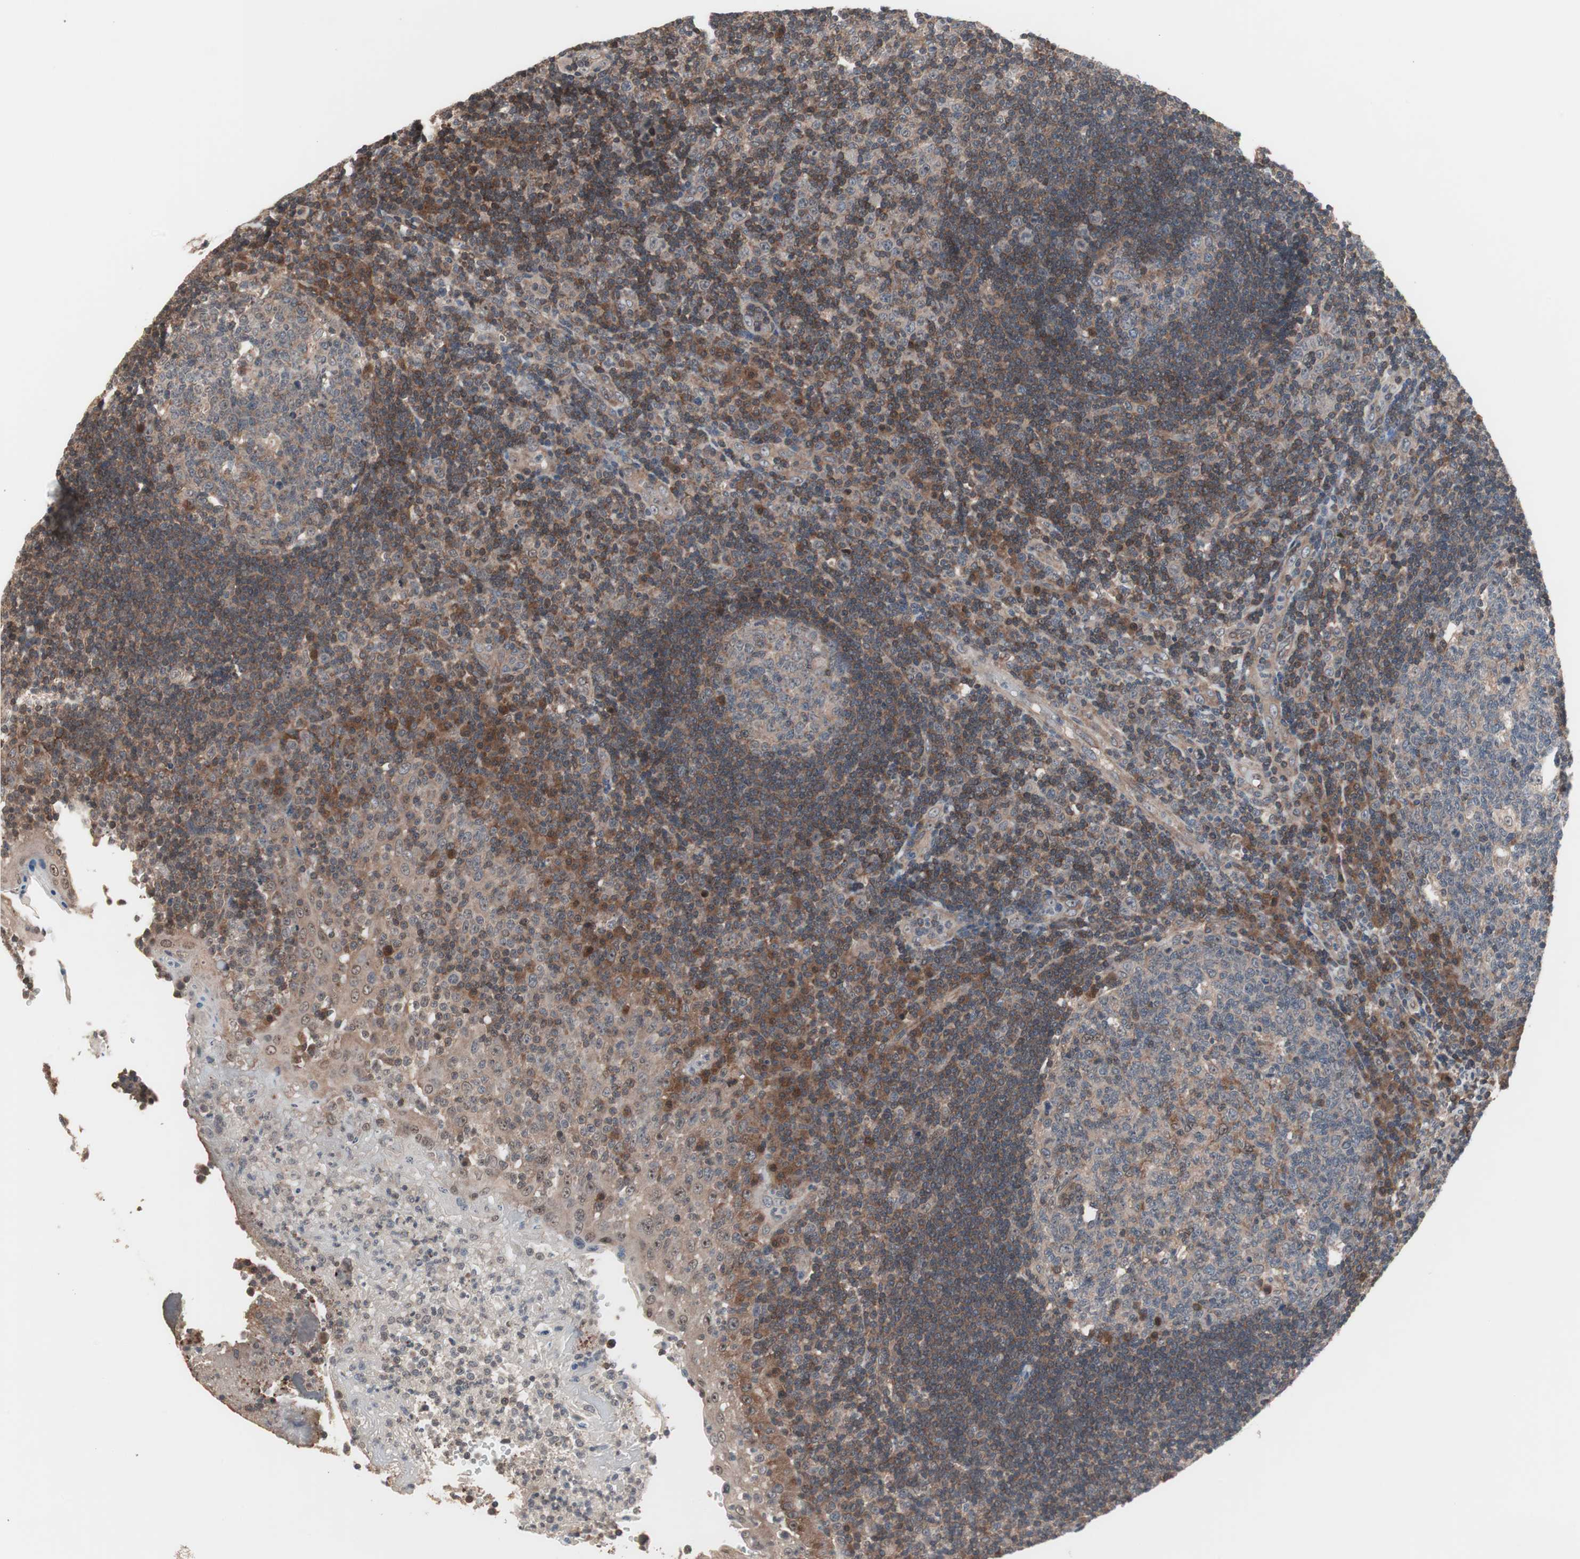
{"staining": {"intensity": "weak", "quantity": "25%-75%", "location": "cytoplasmic/membranous"}, "tissue": "tonsil", "cell_type": "Germinal center cells", "image_type": "normal", "snomed": [{"axis": "morphology", "description": "Normal tissue, NOS"}, {"axis": "topography", "description": "Tonsil"}], "caption": "A low amount of weak cytoplasmic/membranous staining is identified in about 25%-75% of germinal center cells in benign tonsil. The protein is stained brown, and the nuclei are stained in blue (DAB IHC with brightfield microscopy, high magnification).", "gene": "IRS1", "patient": {"sex": "female", "age": 40}}